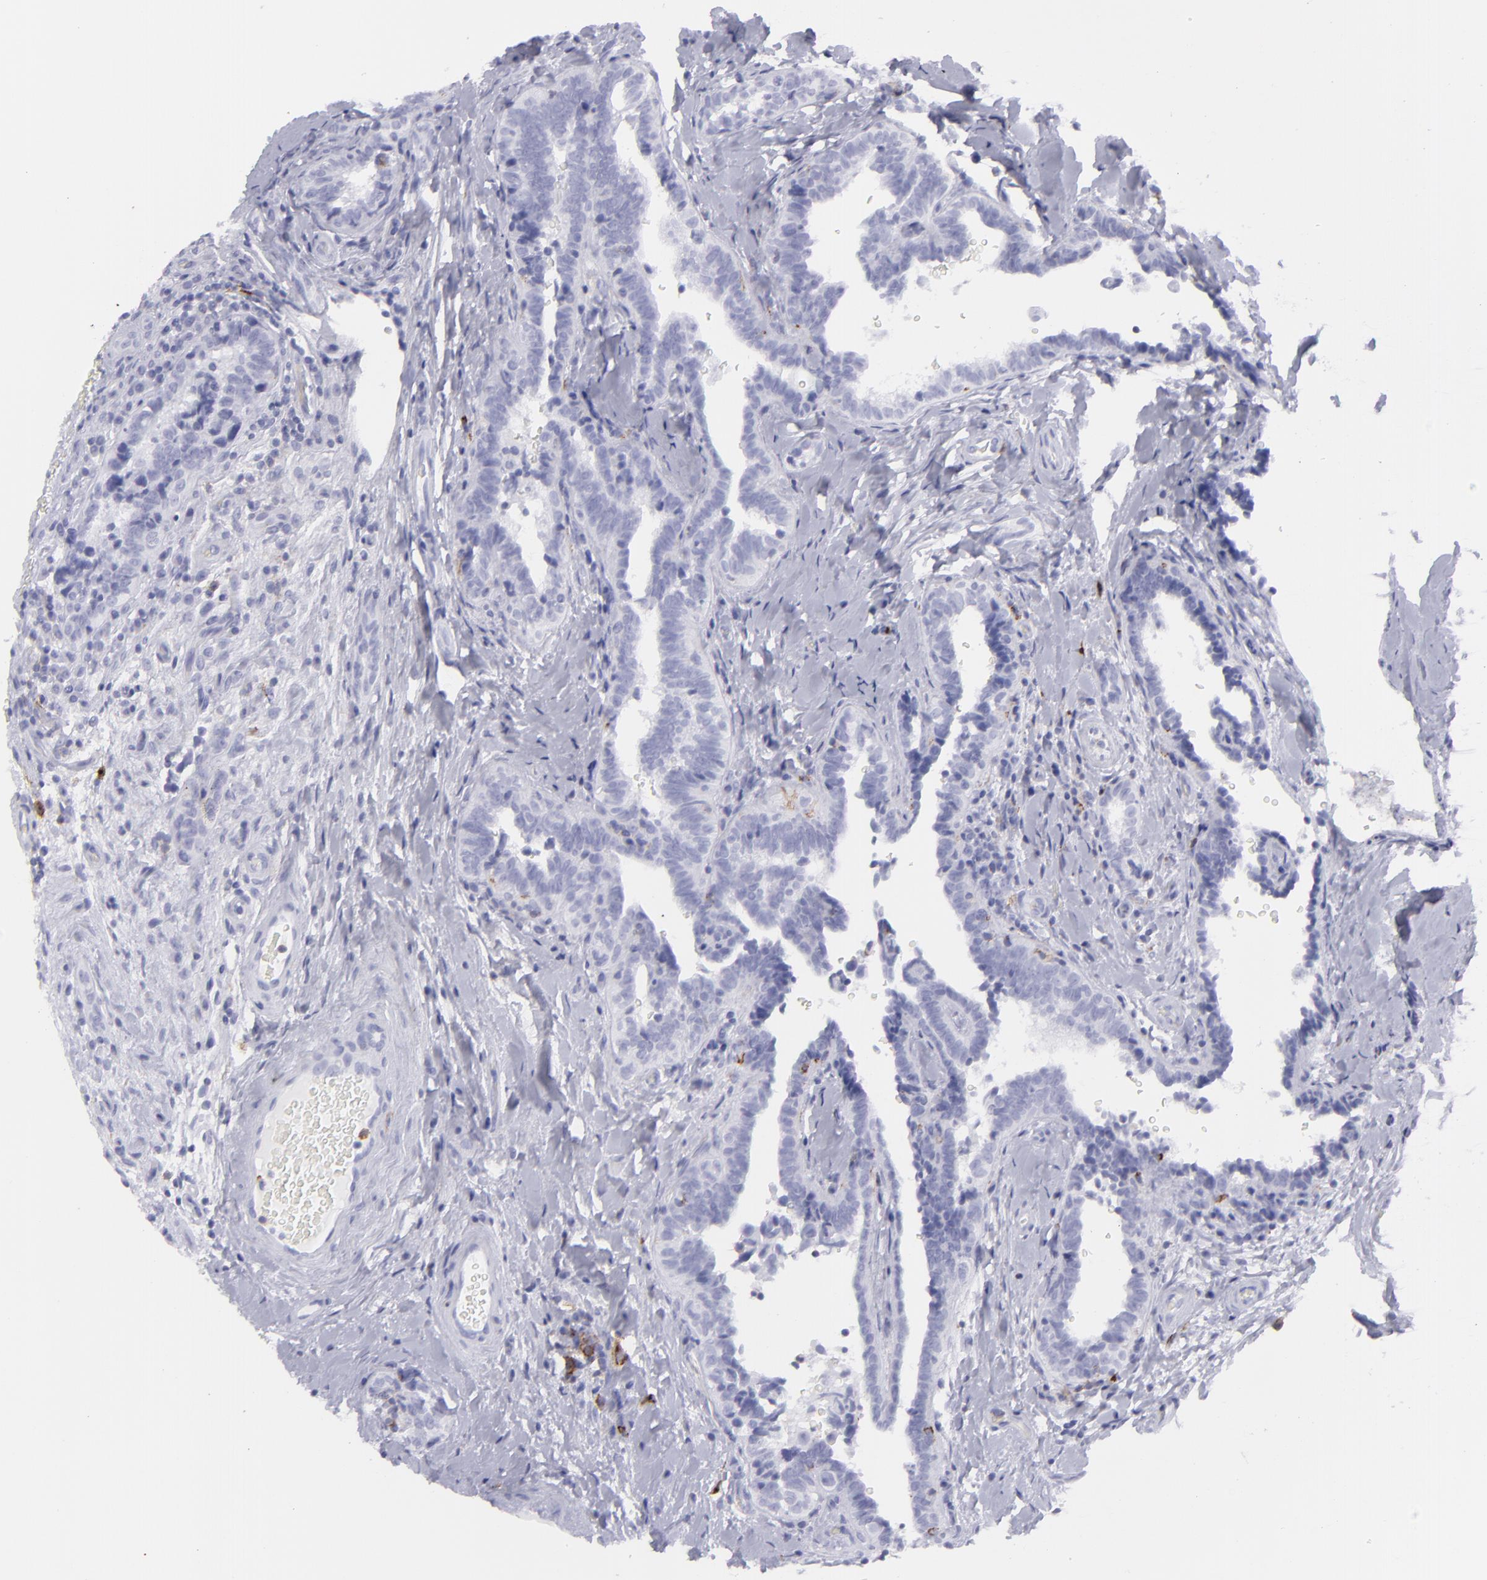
{"staining": {"intensity": "negative", "quantity": "none", "location": "none"}, "tissue": "testis cancer", "cell_type": "Tumor cells", "image_type": "cancer", "snomed": [{"axis": "morphology", "description": "Seminoma, NOS"}, {"axis": "topography", "description": "Testis"}], "caption": "Protein analysis of testis seminoma reveals no significant positivity in tumor cells. (Stains: DAB immunohistochemistry with hematoxylin counter stain, Microscopy: brightfield microscopy at high magnification).", "gene": "SELPLG", "patient": {"sex": "male", "age": 32}}